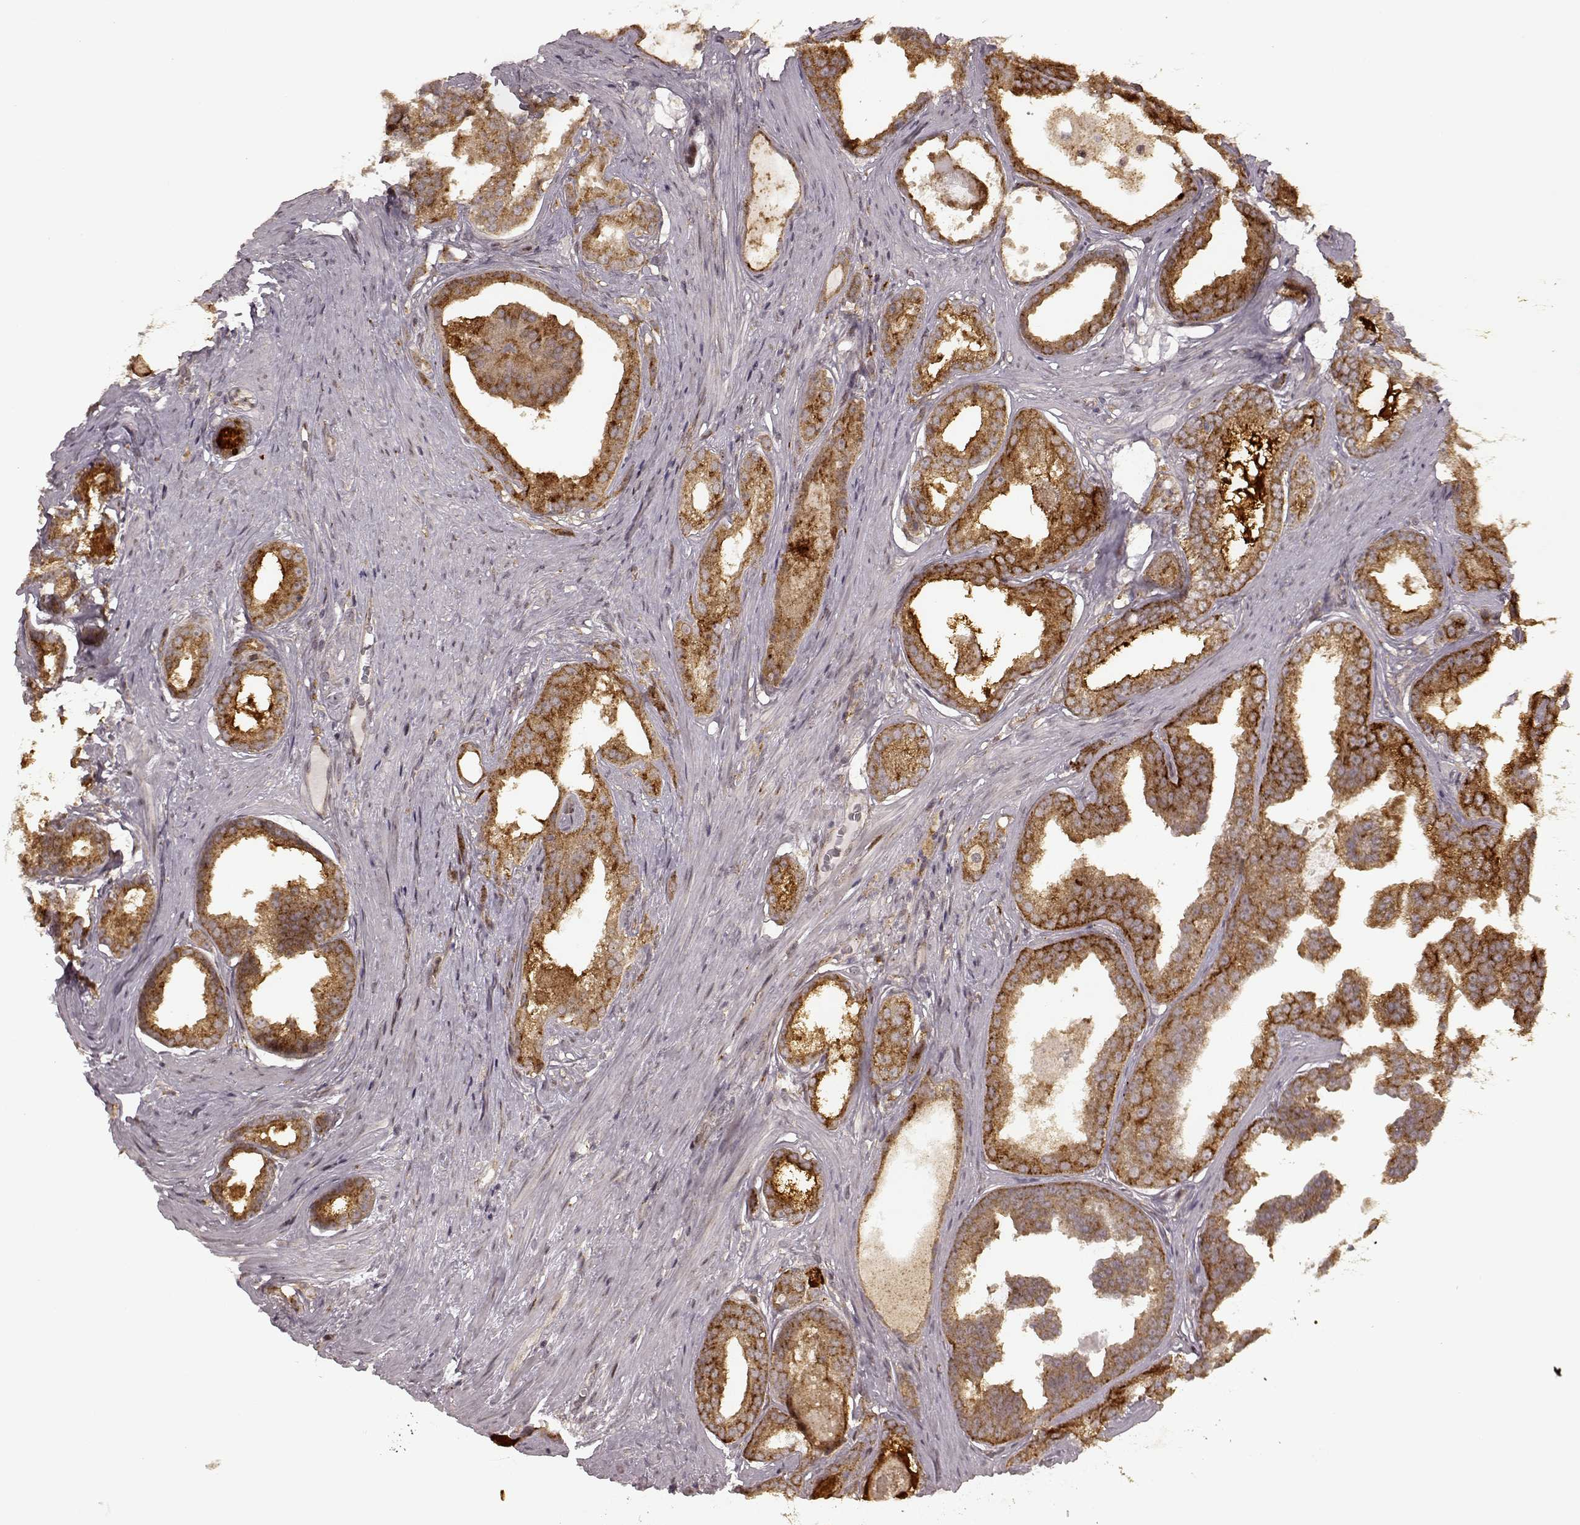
{"staining": {"intensity": "strong", "quantity": ">75%", "location": "cytoplasmic/membranous"}, "tissue": "prostate cancer", "cell_type": "Tumor cells", "image_type": "cancer", "snomed": [{"axis": "morphology", "description": "Adenocarcinoma, Low grade"}, {"axis": "topography", "description": "Prostate"}], "caption": "Adenocarcinoma (low-grade) (prostate) tissue shows strong cytoplasmic/membranous positivity in about >75% of tumor cells (DAB = brown stain, brightfield microscopy at high magnification).", "gene": "SLC12A9", "patient": {"sex": "male", "age": 65}}